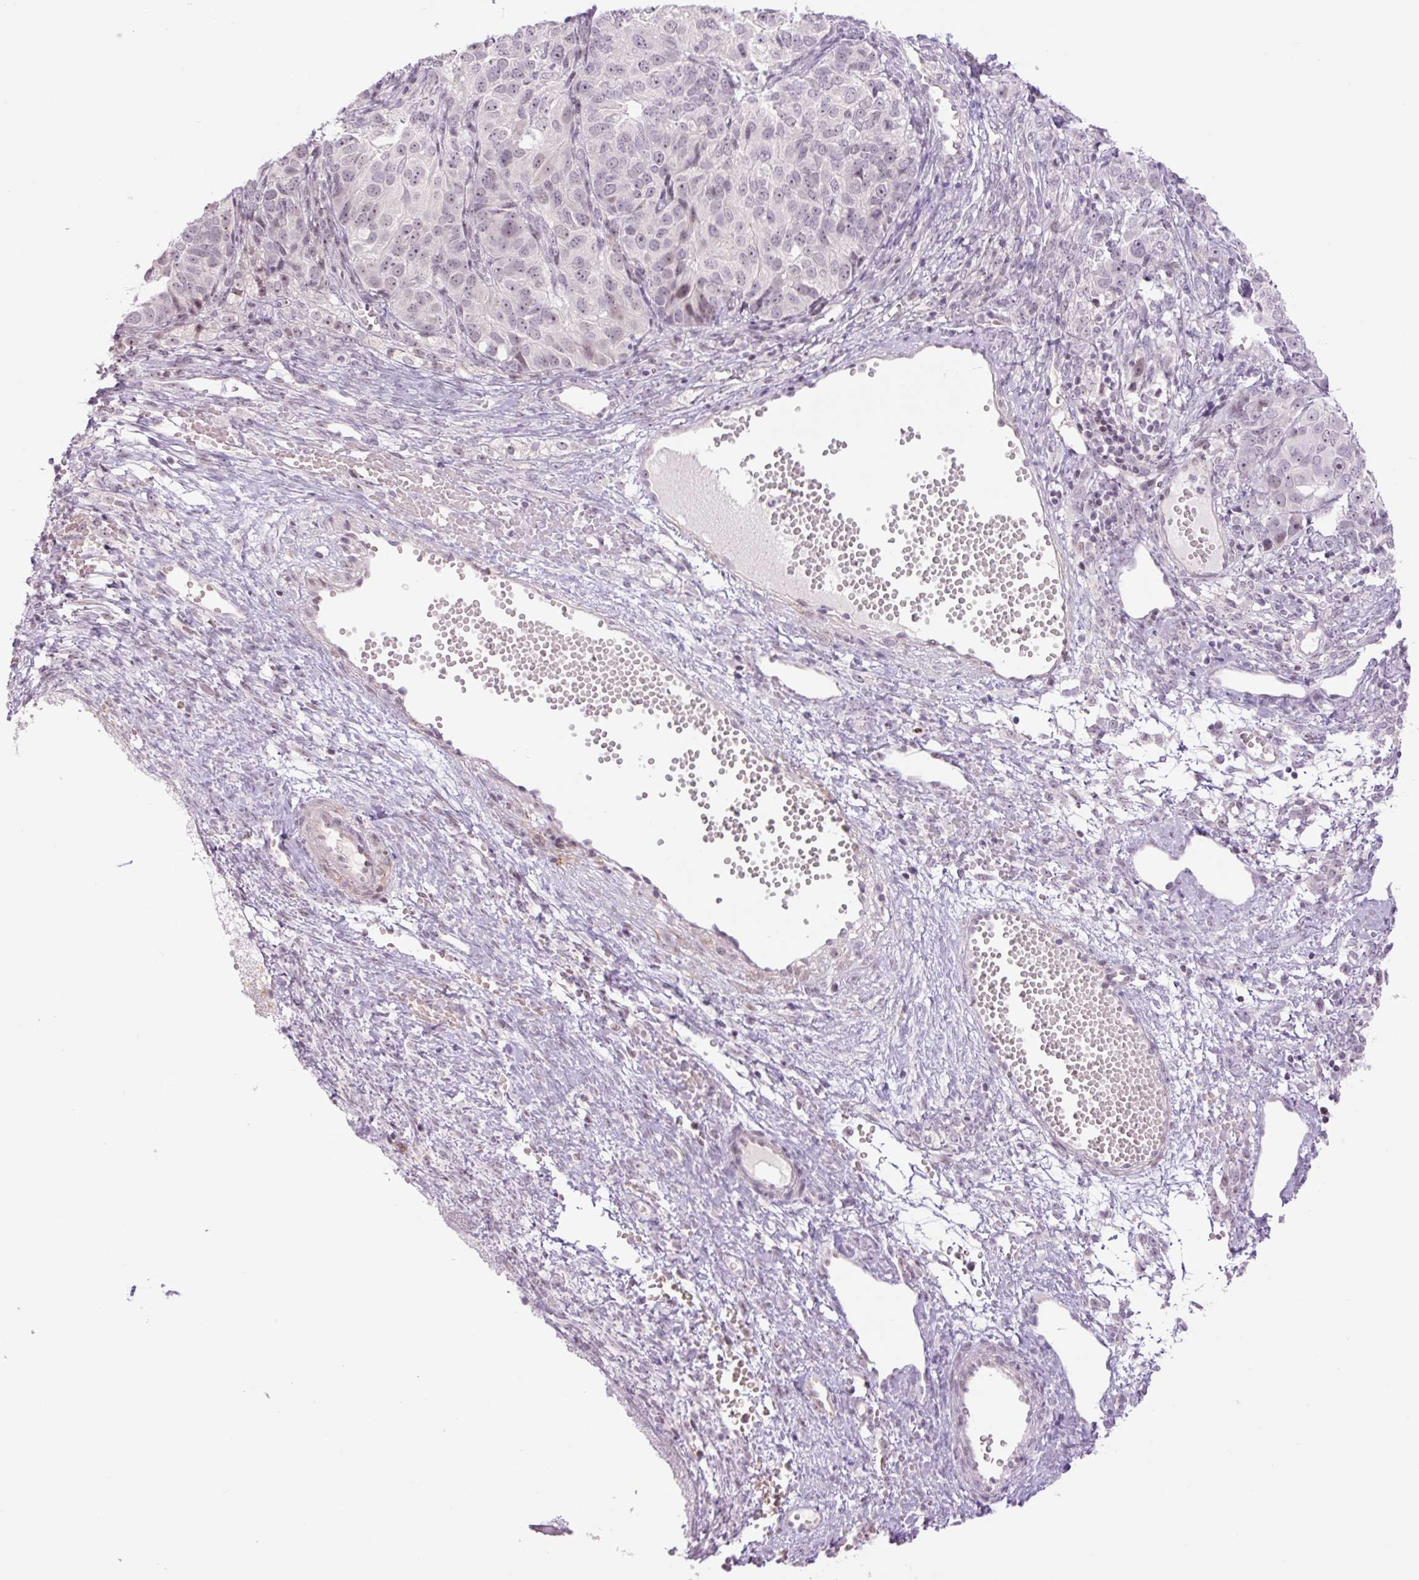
{"staining": {"intensity": "negative", "quantity": "none", "location": "none"}, "tissue": "ovarian cancer", "cell_type": "Tumor cells", "image_type": "cancer", "snomed": [{"axis": "morphology", "description": "Carcinoma, endometroid"}, {"axis": "topography", "description": "Ovary"}], "caption": "IHC histopathology image of neoplastic tissue: endometroid carcinoma (ovarian) stained with DAB (3,3'-diaminobenzidine) exhibits no significant protein positivity in tumor cells.", "gene": "ZNF417", "patient": {"sex": "female", "age": 51}}